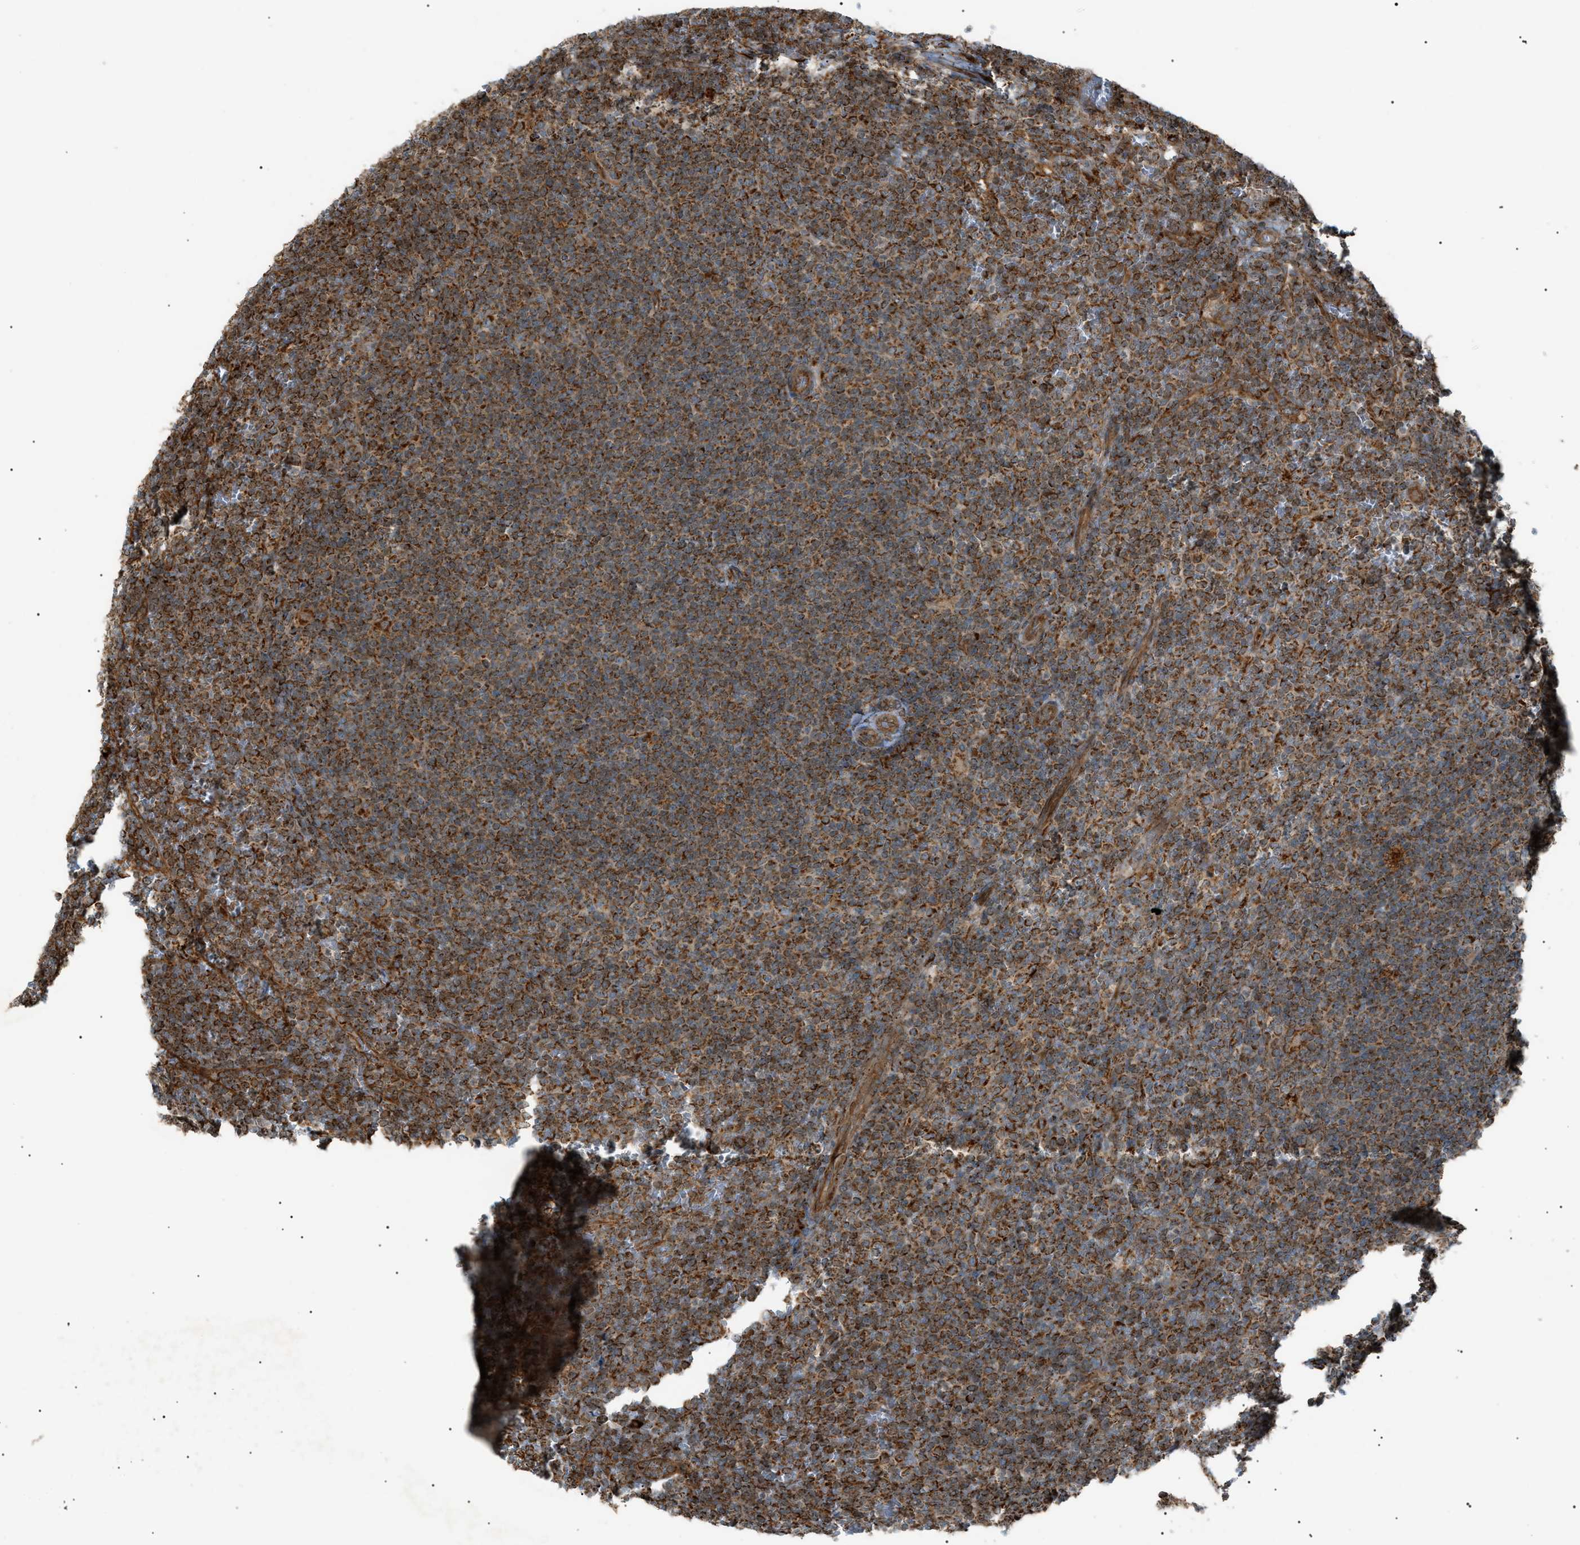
{"staining": {"intensity": "moderate", "quantity": ">75%", "location": "cytoplasmic/membranous"}, "tissue": "lymphoma", "cell_type": "Tumor cells", "image_type": "cancer", "snomed": [{"axis": "morphology", "description": "Malignant lymphoma, non-Hodgkin's type, Low grade"}, {"axis": "topography", "description": "Spleen"}], "caption": "Moderate cytoplasmic/membranous positivity for a protein is appreciated in about >75% of tumor cells of lymphoma using immunohistochemistry (IHC).", "gene": "C1GALT1C1", "patient": {"sex": "female", "age": 19}}